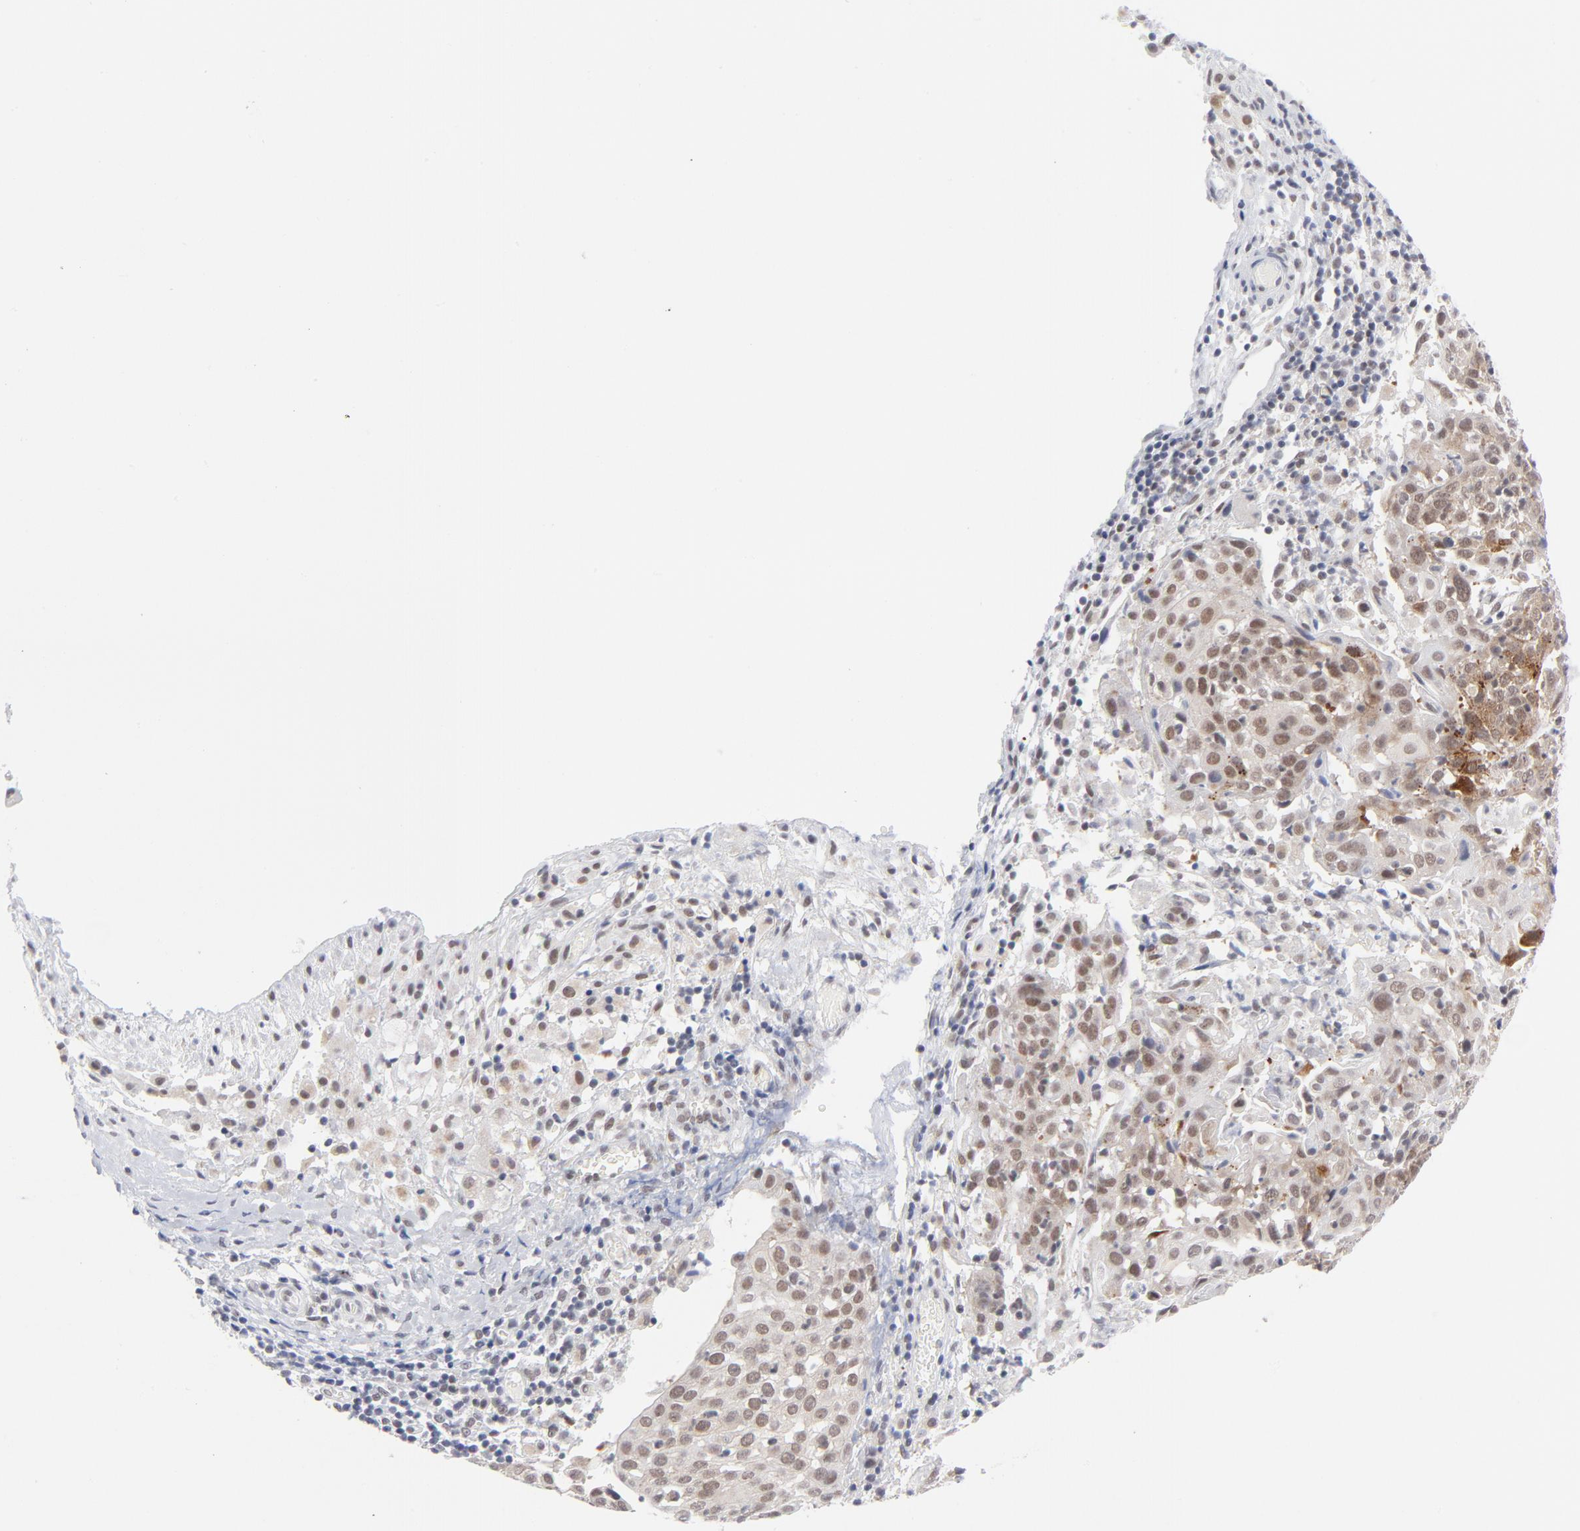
{"staining": {"intensity": "moderate", "quantity": "25%-75%", "location": "cytoplasmic/membranous,nuclear"}, "tissue": "cervical cancer", "cell_type": "Tumor cells", "image_type": "cancer", "snomed": [{"axis": "morphology", "description": "Normal tissue, NOS"}, {"axis": "morphology", "description": "Squamous cell carcinoma, NOS"}, {"axis": "topography", "description": "Cervix"}], "caption": "Cervical cancer was stained to show a protein in brown. There is medium levels of moderate cytoplasmic/membranous and nuclear positivity in approximately 25%-75% of tumor cells. (Stains: DAB (3,3'-diaminobenzidine) in brown, nuclei in blue, Microscopy: brightfield microscopy at high magnification).", "gene": "BAP1", "patient": {"sex": "female", "age": 67}}